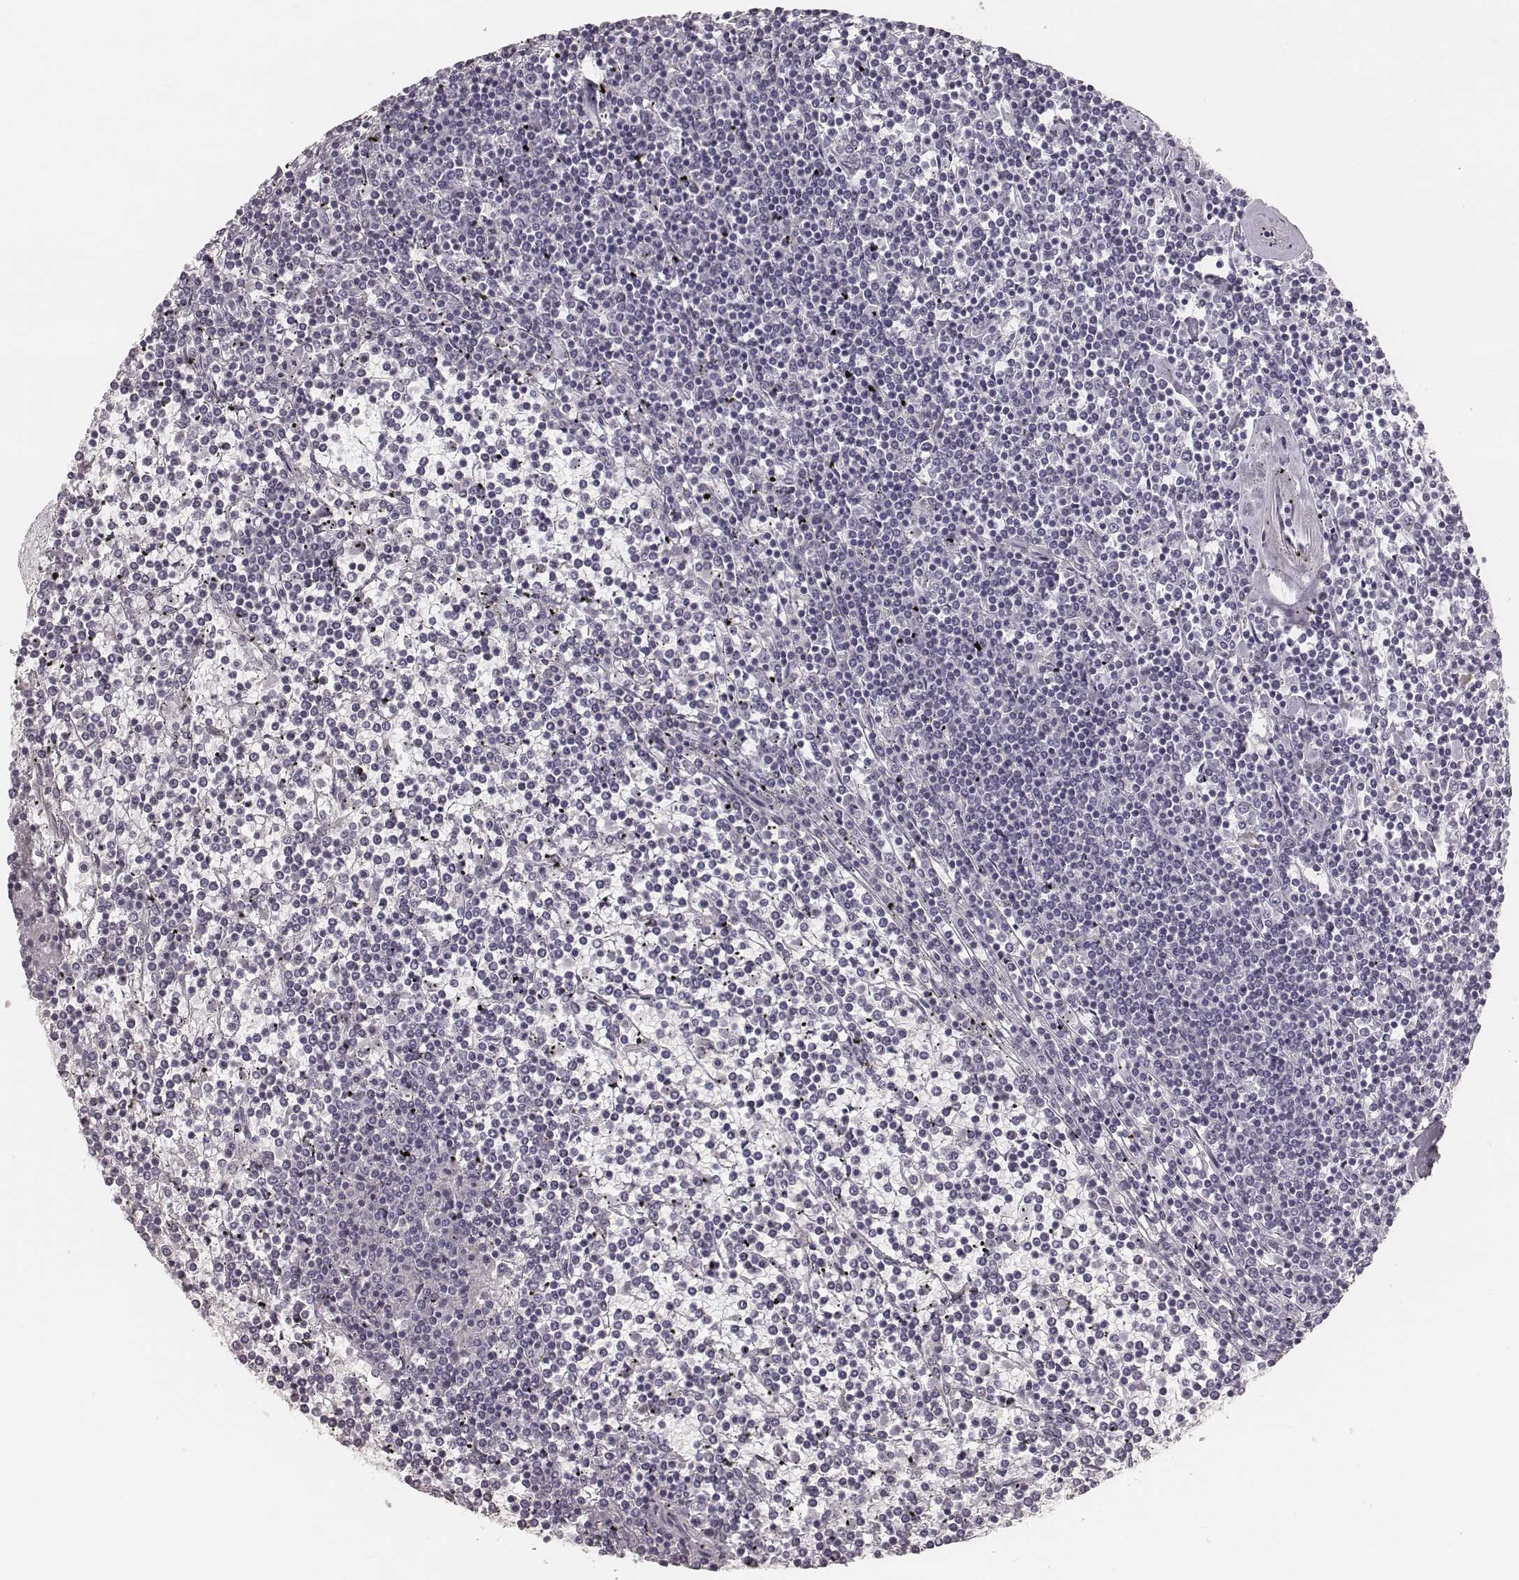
{"staining": {"intensity": "negative", "quantity": "none", "location": "none"}, "tissue": "lymphoma", "cell_type": "Tumor cells", "image_type": "cancer", "snomed": [{"axis": "morphology", "description": "Malignant lymphoma, non-Hodgkin's type, Low grade"}, {"axis": "topography", "description": "Spleen"}], "caption": "This is an immunohistochemistry micrograph of human lymphoma. There is no positivity in tumor cells.", "gene": "SPA17", "patient": {"sex": "female", "age": 19}}